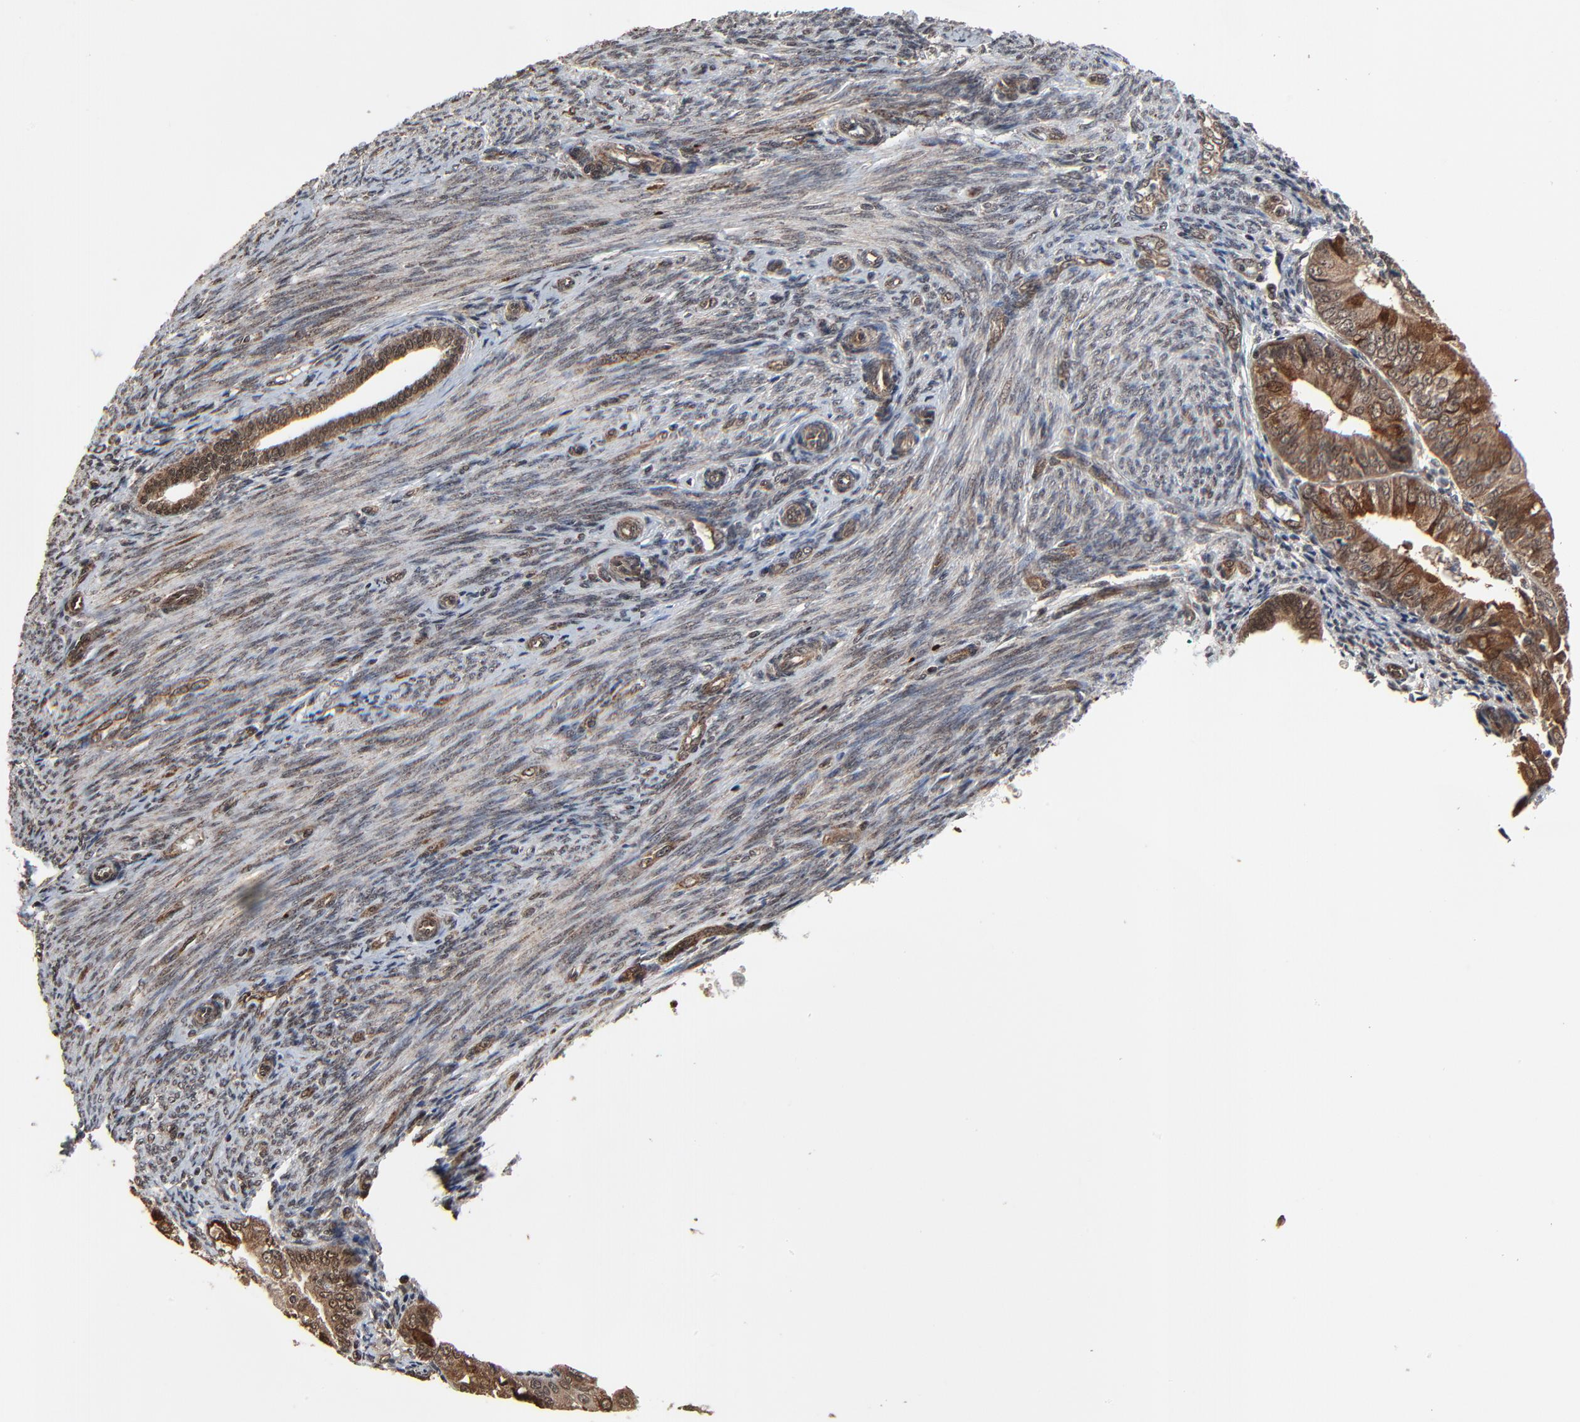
{"staining": {"intensity": "moderate", "quantity": ">75%", "location": "cytoplasmic/membranous,nuclear"}, "tissue": "endometrial cancer", "cell_type": "Tumor cells", "image_type": "cancer", "snomed": [{"axis": "morphology", "description": "Adenocarcinoma, NOS"}, {"axis": "topography", "description": "Endometrium"}], "caption": "High-magnification brightfield microscopy of endometrial cancer (adenocarcinoma) stained with DAB (3,3'-diaminobenzidine) (brown) and counterstained with hematoxylin (blue). tumor cells exhibit moderate cytoplasmic/membranous and nuclear expression is seen in about>75% of cells.", "gene": "RHOJ", "patient": {"sex": "female", "age": 79}}